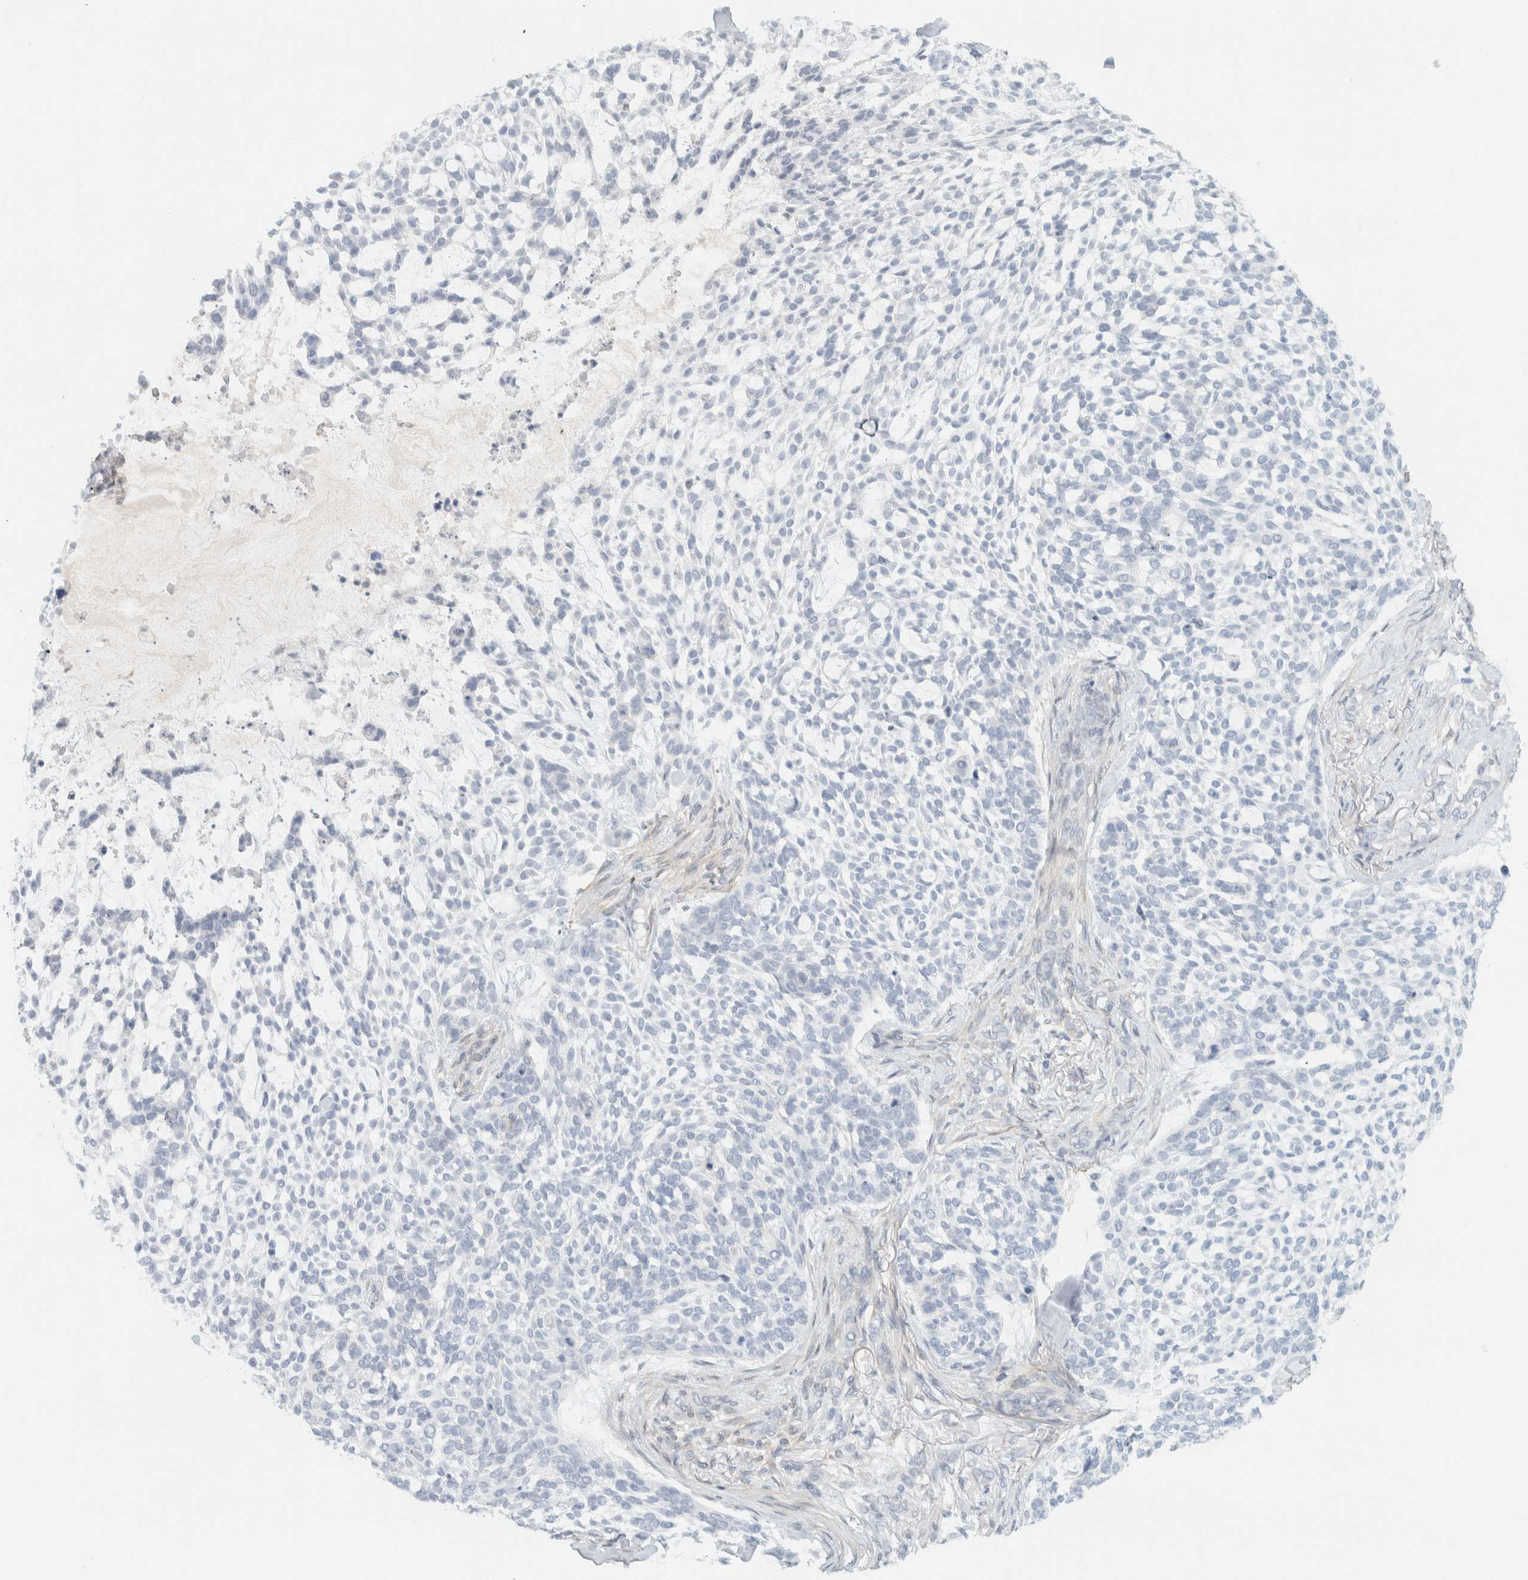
{"staining": {"intensity": "negative", "quantity": "none", "location": "none"}, "tissue": "skin cancer", "cell_type": "Tumor cells", "image_type": "cancer", "snomed": [{"axis": "morphology", "description": "Basal cell carcinoma"}, {"axis": "topography", "description": "Skin"}], "caption": "The histopathology image shows no staining of tumor cells in skin basal cell carcinoma. Nuclei are stained in blue.", "gene": "C1QTNF12", "patient": {"sex": "female", "age": 64}}